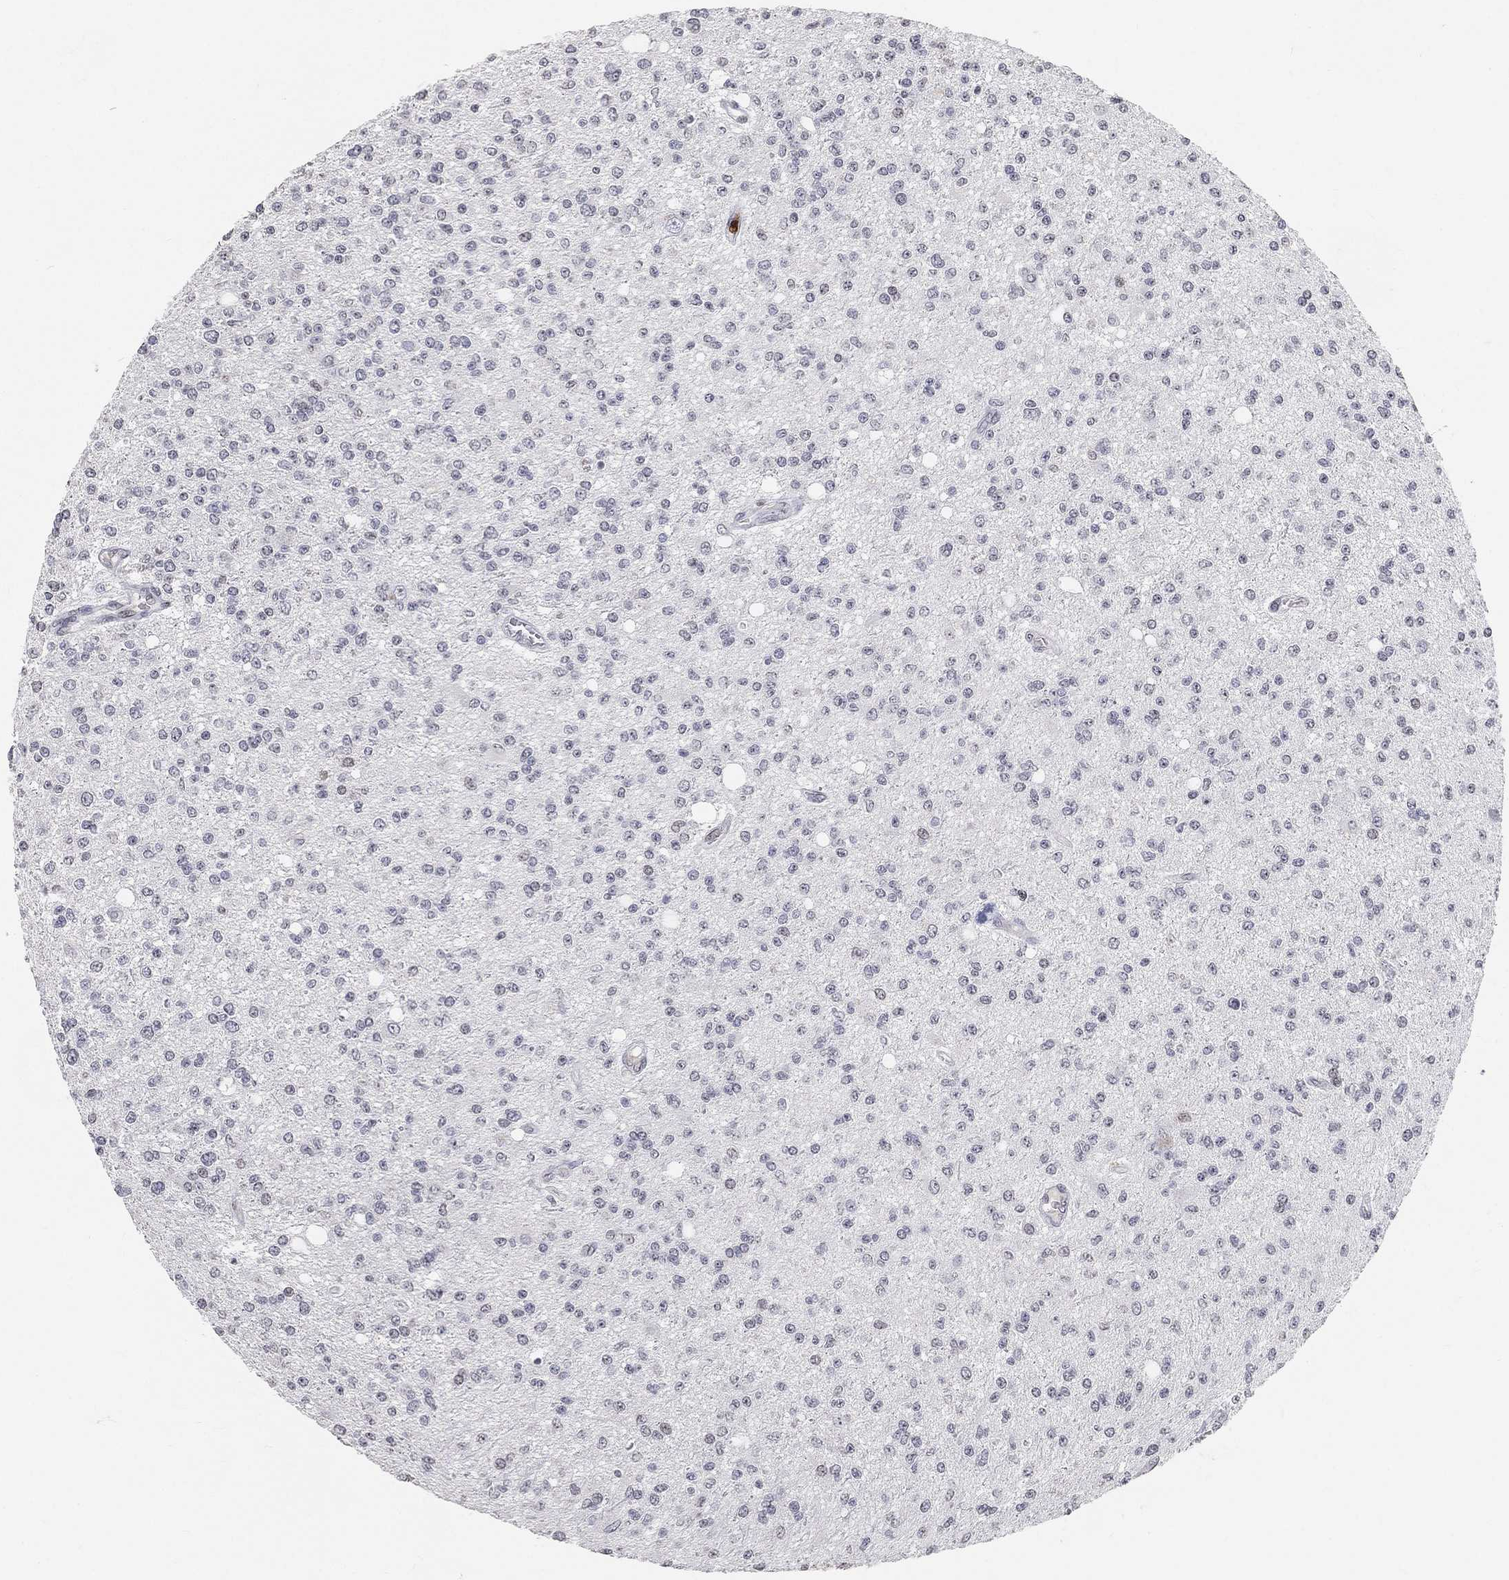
{"staining": {"intensity": "negative", "quantity": "none", "location": "none"}, "tissue": "glioma", "cell_type": "Tumor cells", "image_type": "cancer", "snomed": [{"axis": "morphology", "description": "Glioma, malignant, Low grade"}, {"axis": "topography", "description": "Brain"}], "caption": "Micrograph shows no protein expression in tumor cells of malignant glioma (low-grade) tissue.", "gene": "ARG1", "patient": {"sex": "male", "age": 67}}